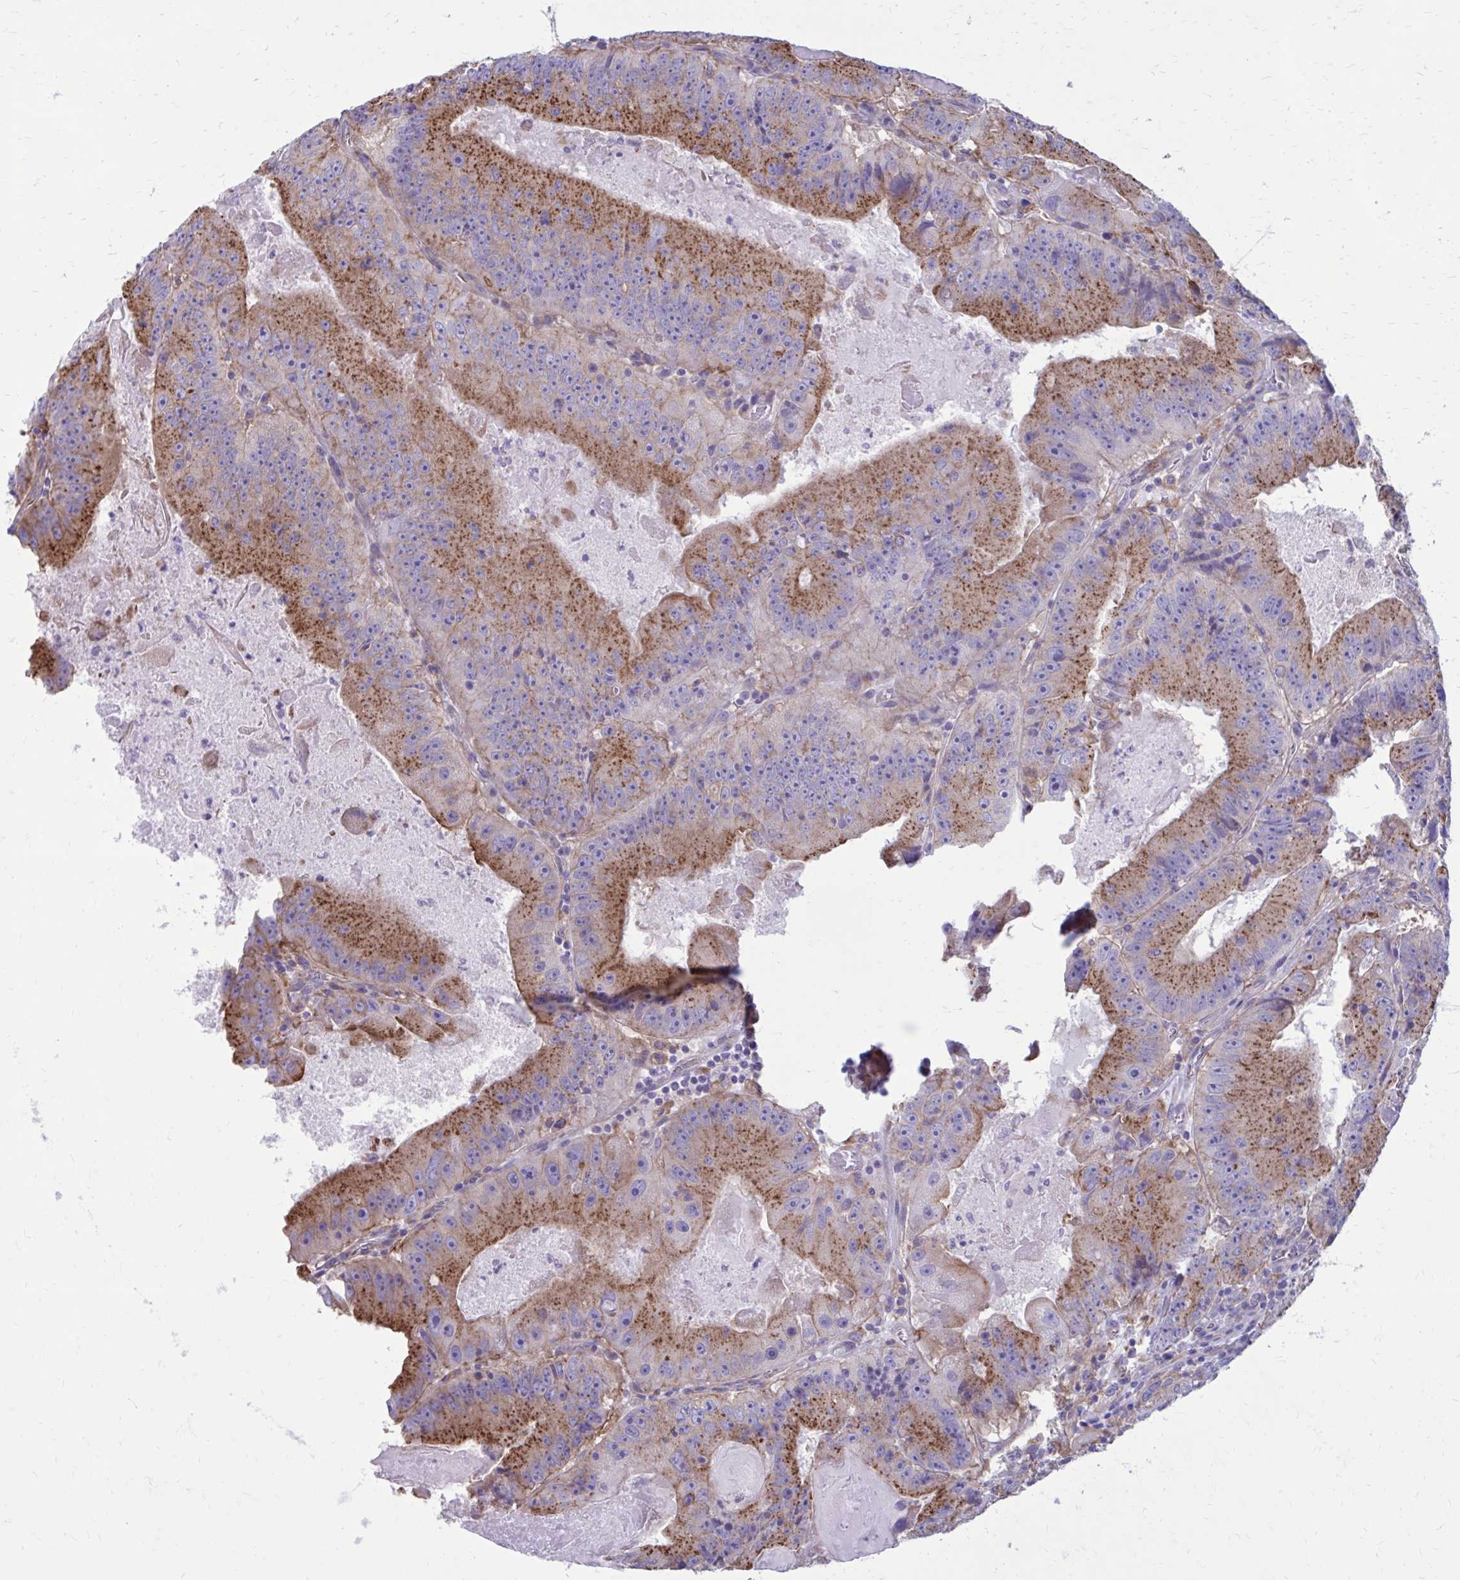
{"staining": {"intensity": "moderate", "quantity": "25%-75%", "location": "cytoplasmic/membranous"}, "tissue": "colorectal cancer", "cell_type": "Tumor cells", "image_type": "cancer", "snomed": [{"axis": "morphology", "description": "Adenocarcinoma, NOS"}, {"axis": "topography", "description": "Colon"}], "caption": "Colorectal cancer (adenocarcinoma) tissue reveals moderate cytoplasmic/membranous positivity in about 25%-75% of tumor cells", "gene": "CLTA", "patient": {"sex": "female", "age": 86}}